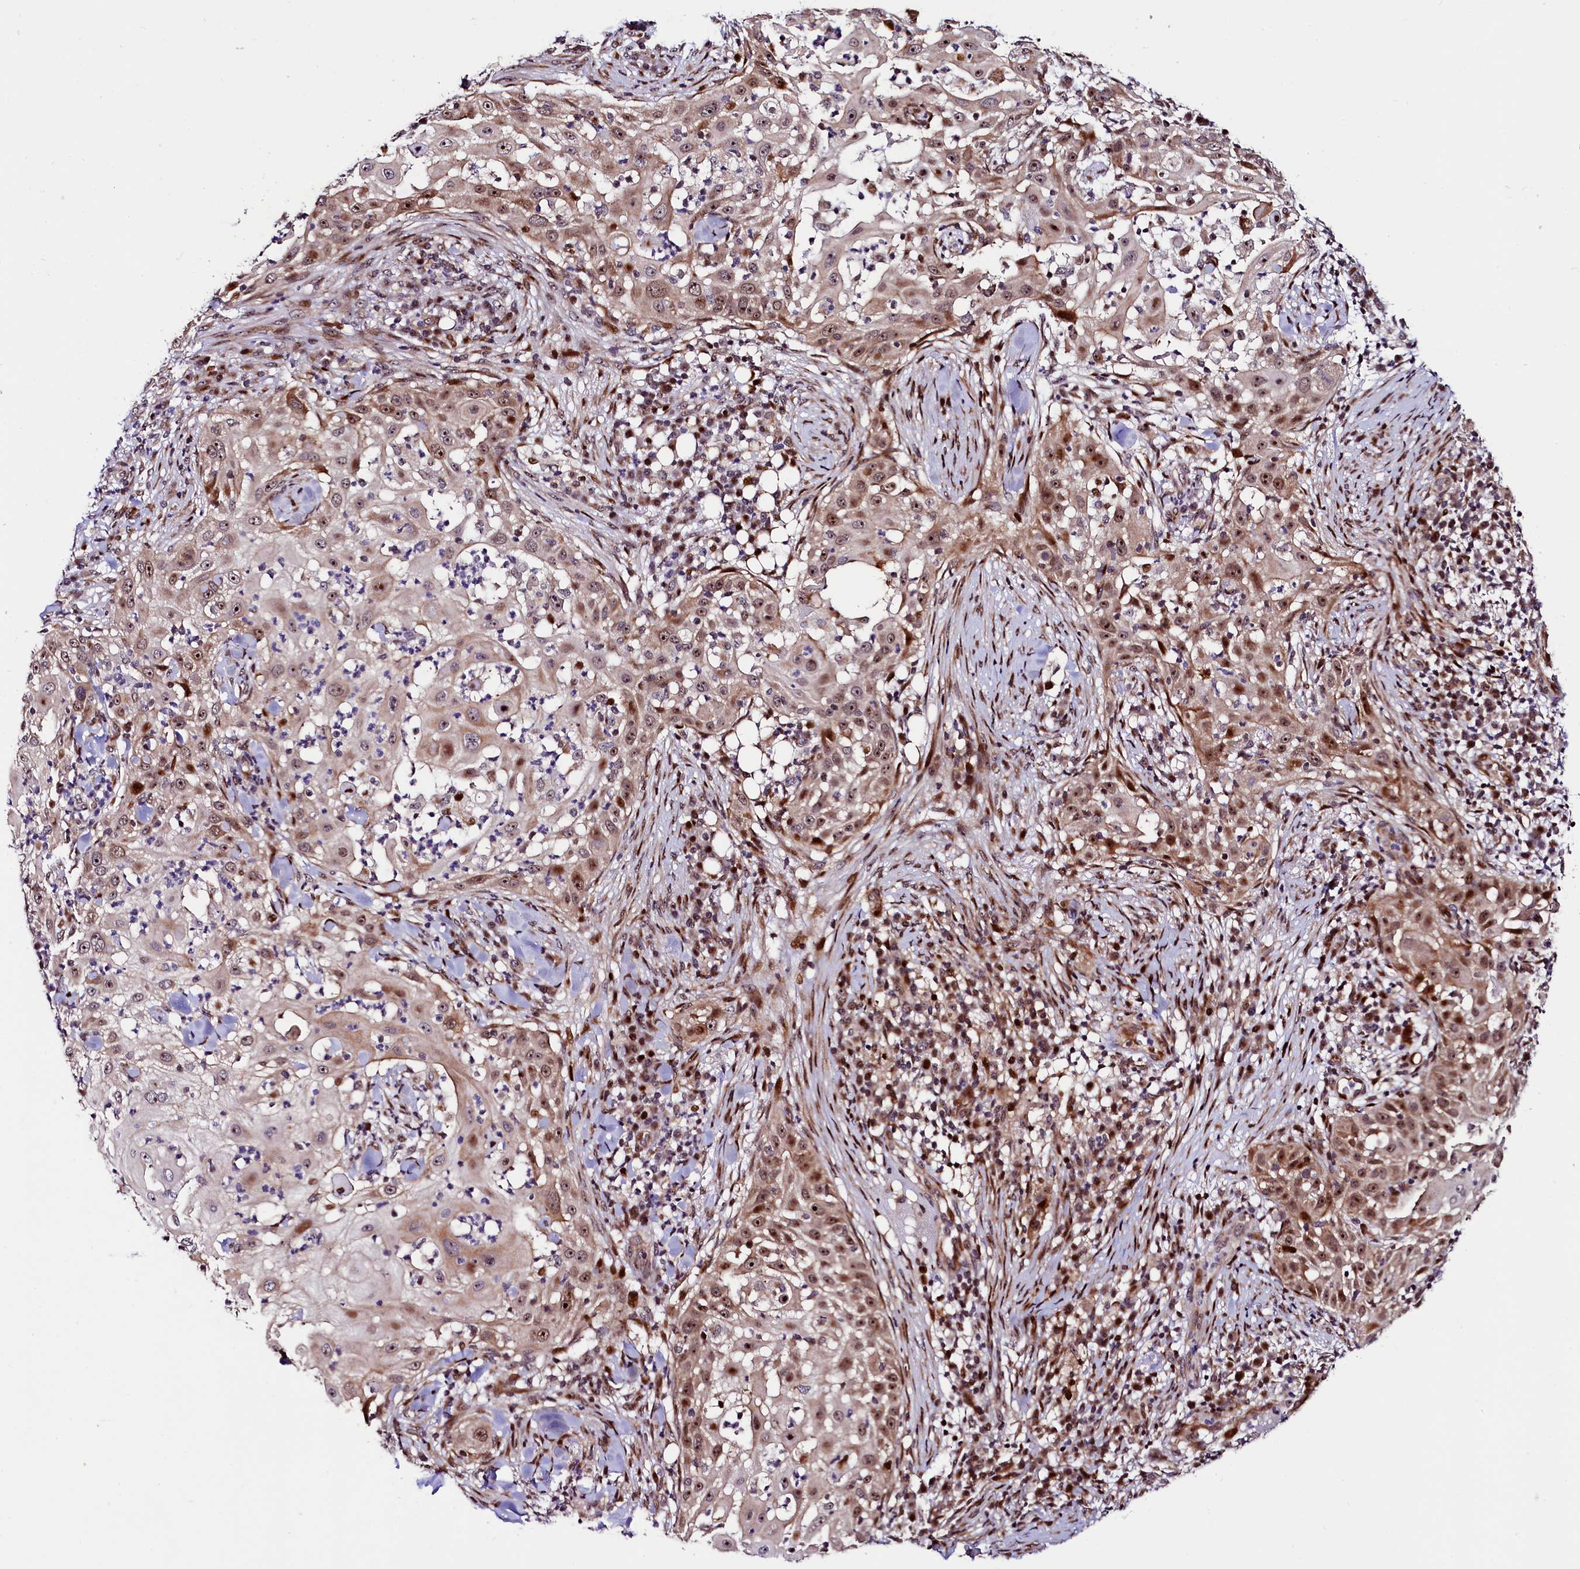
{"staining": {"intensity": "moderate", "quantity": "25%-75%", "location": "cytoplasmic/membranous,nuclear"}, "tissue": "skin cancer", "cell_type": "Tumor cells", "image_type": "cancer", "snomed": [{"axis": "morphology", "description": "Squamous cell carcinoma, NOS"}, {"axis": "topography", "description": "Skin"}], "caption": "Skin cancer stained with IHC shows moderate cytoplasmic/membranous and nuclear staining in approximately 25%-75% of tumor cells.", "gene": "TRMT112", "patient": {"sex": "female", "age": 44}}